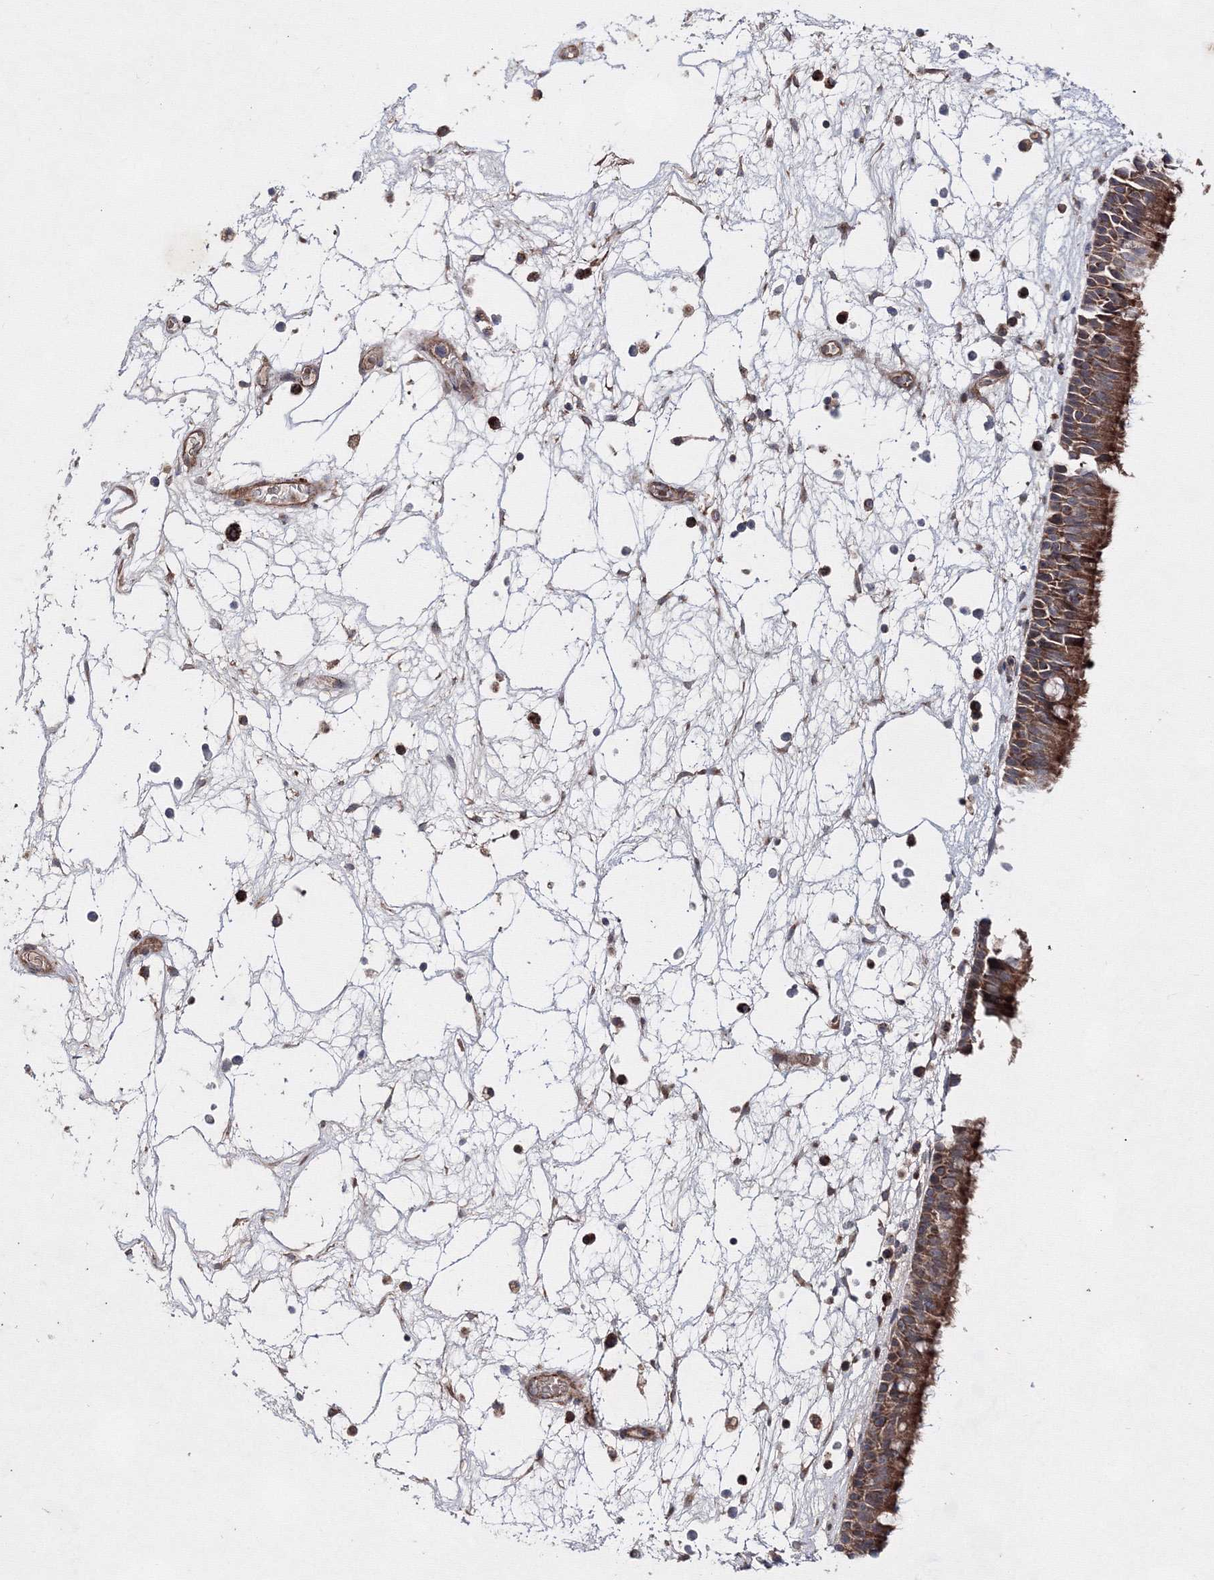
{"staining": {"intensity": "moderate", "quantity": ">75%", "location": "cytoplasmic/membranous"}, "tissue": "nasopharynx", "cell_type": "Respiratory epithelial cells", "image_type": "normal", "snomed": [{"axis": "morphology", "description": "Normal tissue, NOS"}, {"axis": "morphology", "description": "Inflammation, NOS"}, {"axis": "morphology", "description": "Malignant melanoma, Metastatic site"}, {"axis": "topography", "description": "Nasopharynx"}], "caption": "Human nasopharynx stained for a protein (brown) reveals moderate cytoplasmic/membranous positive expression in approximately >75% of respiratory epithelial cells.", "gene": "GFM1", "patient": {"sex": "male", "age": 70}}